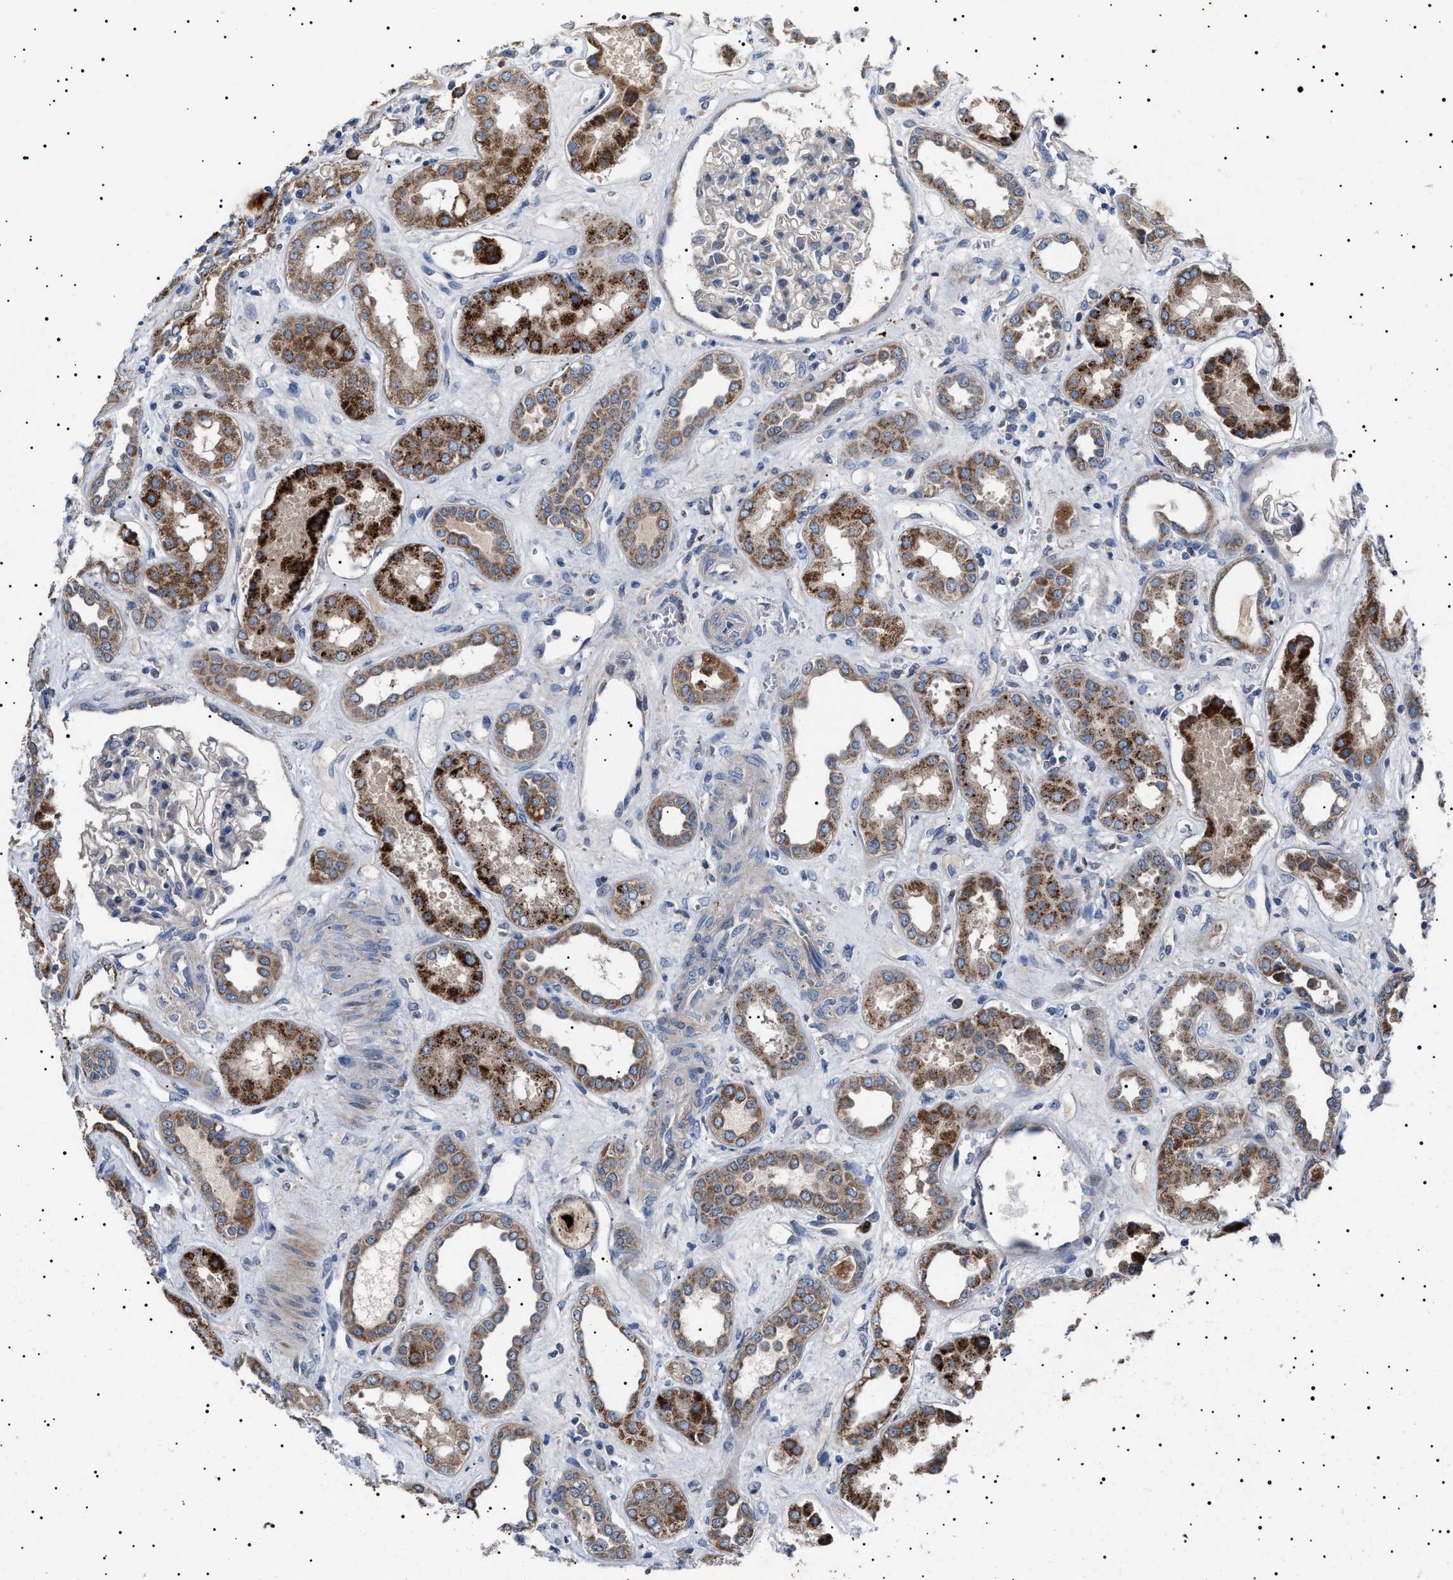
{"staining": {"intensity": "negative", "quantity": "none", "location": "none"}, "tissue": "kidney", "cell_type": "Cells in glomeruli", "image_type": "normal", "snomed": [{"axis": "morphology", "description": "Normal tissue, NOS"}, {"axis": "topography", "description": "Kidney"}], "caption": "This is a histopathology image of immunohistochemistry staining of benign kidney, which shows no positivity in cells in glomeruli.", "gene": "PTRH1", "patient": {"sex": "male", "age": 59}}